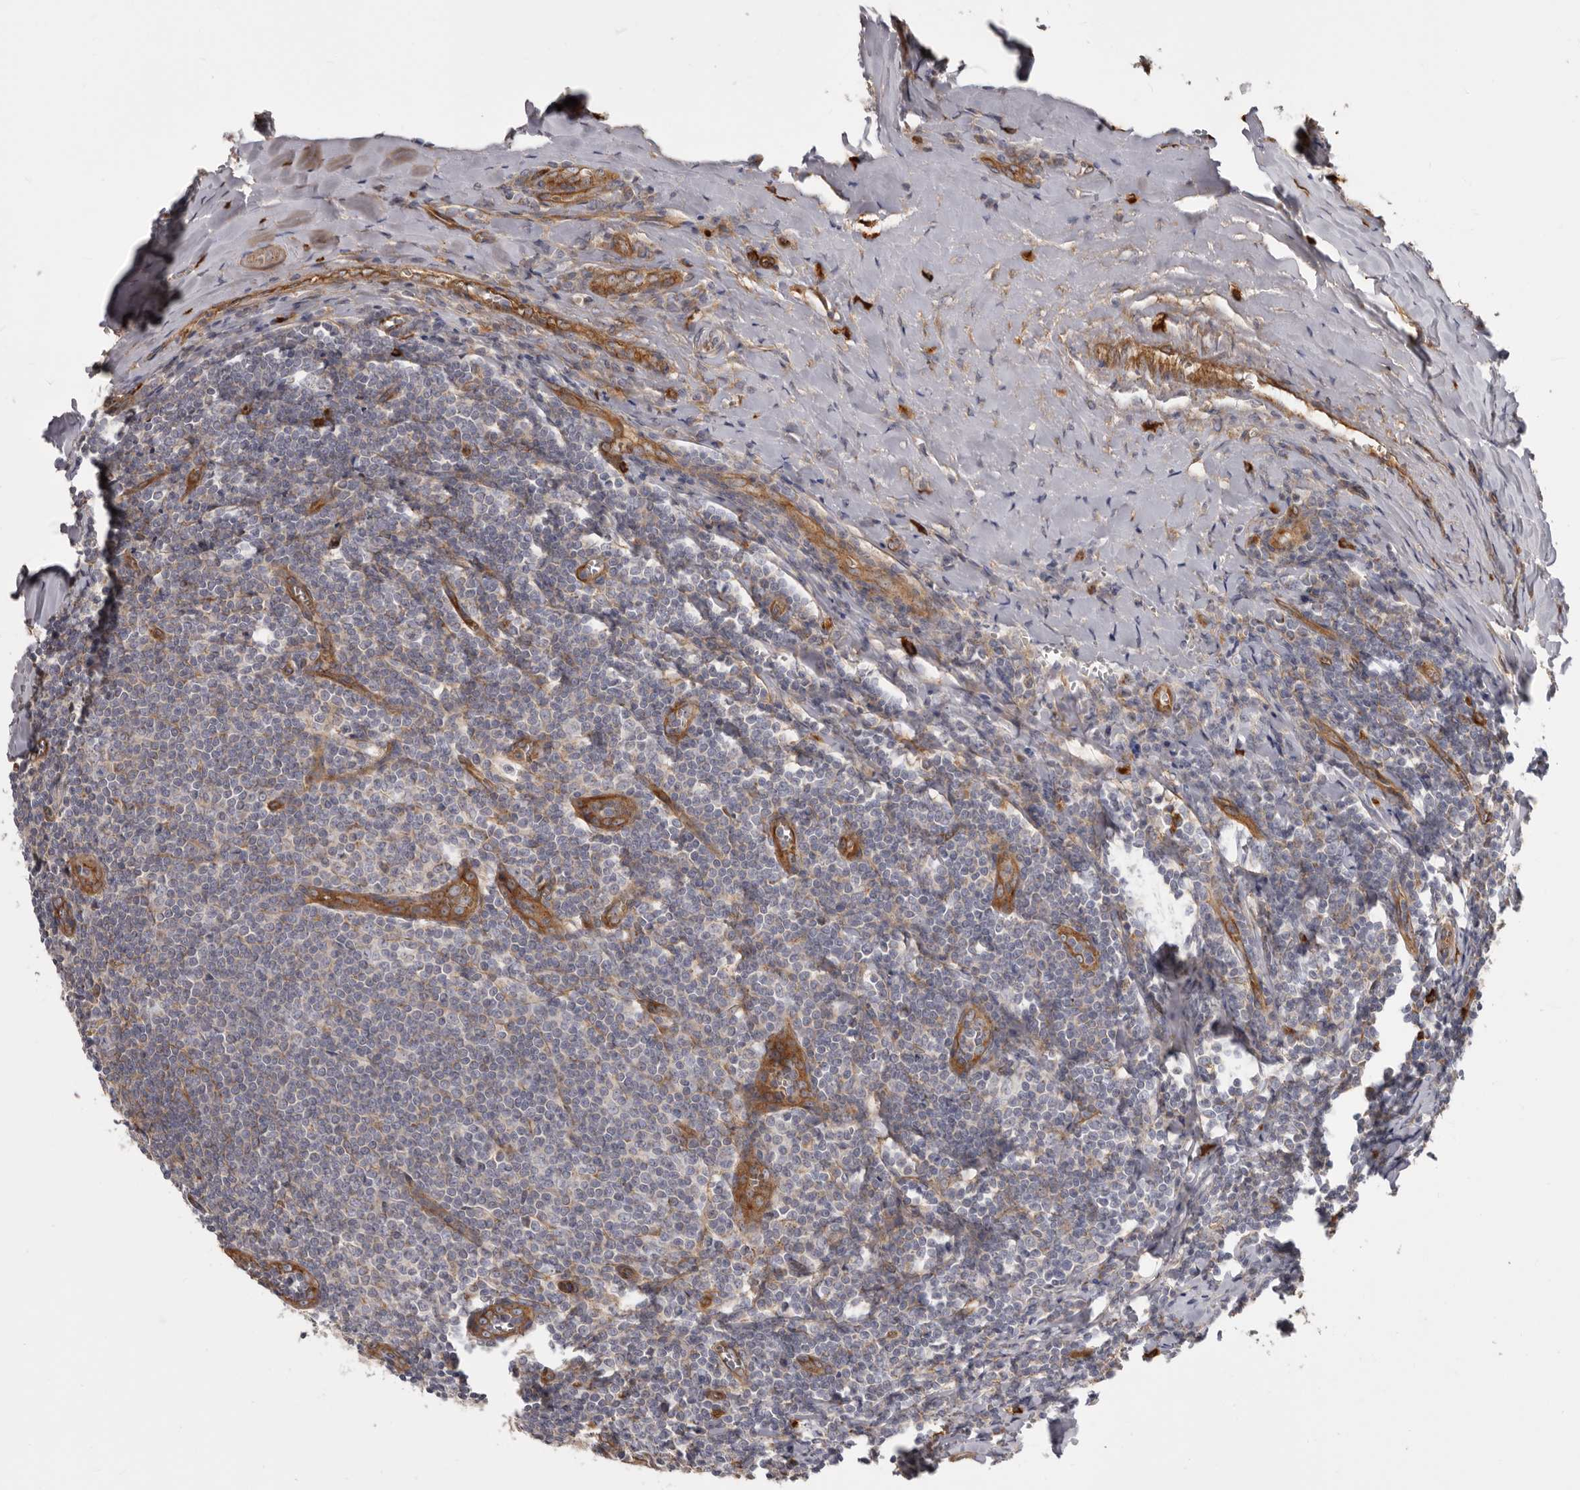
{"staining": {"intensity": "moderate", "quantity": "<25%", "location": "cytoplasmic/membranous"}, "tissue": "tonsil", "cell_type": "Germinal center cells", "image_type": "normal", "snomed": [{"axis": "morphology", "description": "Normal tissue, NOS"}, {"axis": "topography", "description": "Tonsil"}], "caption": "This photomicrograph shows unremarkable tonsil stained with immunohistochemistry (IHC) to label a protein in brown. The cytoplasmic/membranous of germinal center cells show moderate positivity for the protein. Nuclei are counter-stained blue.", "gene": "ENAH", "patient": {"sex": "male", "age": 27}}